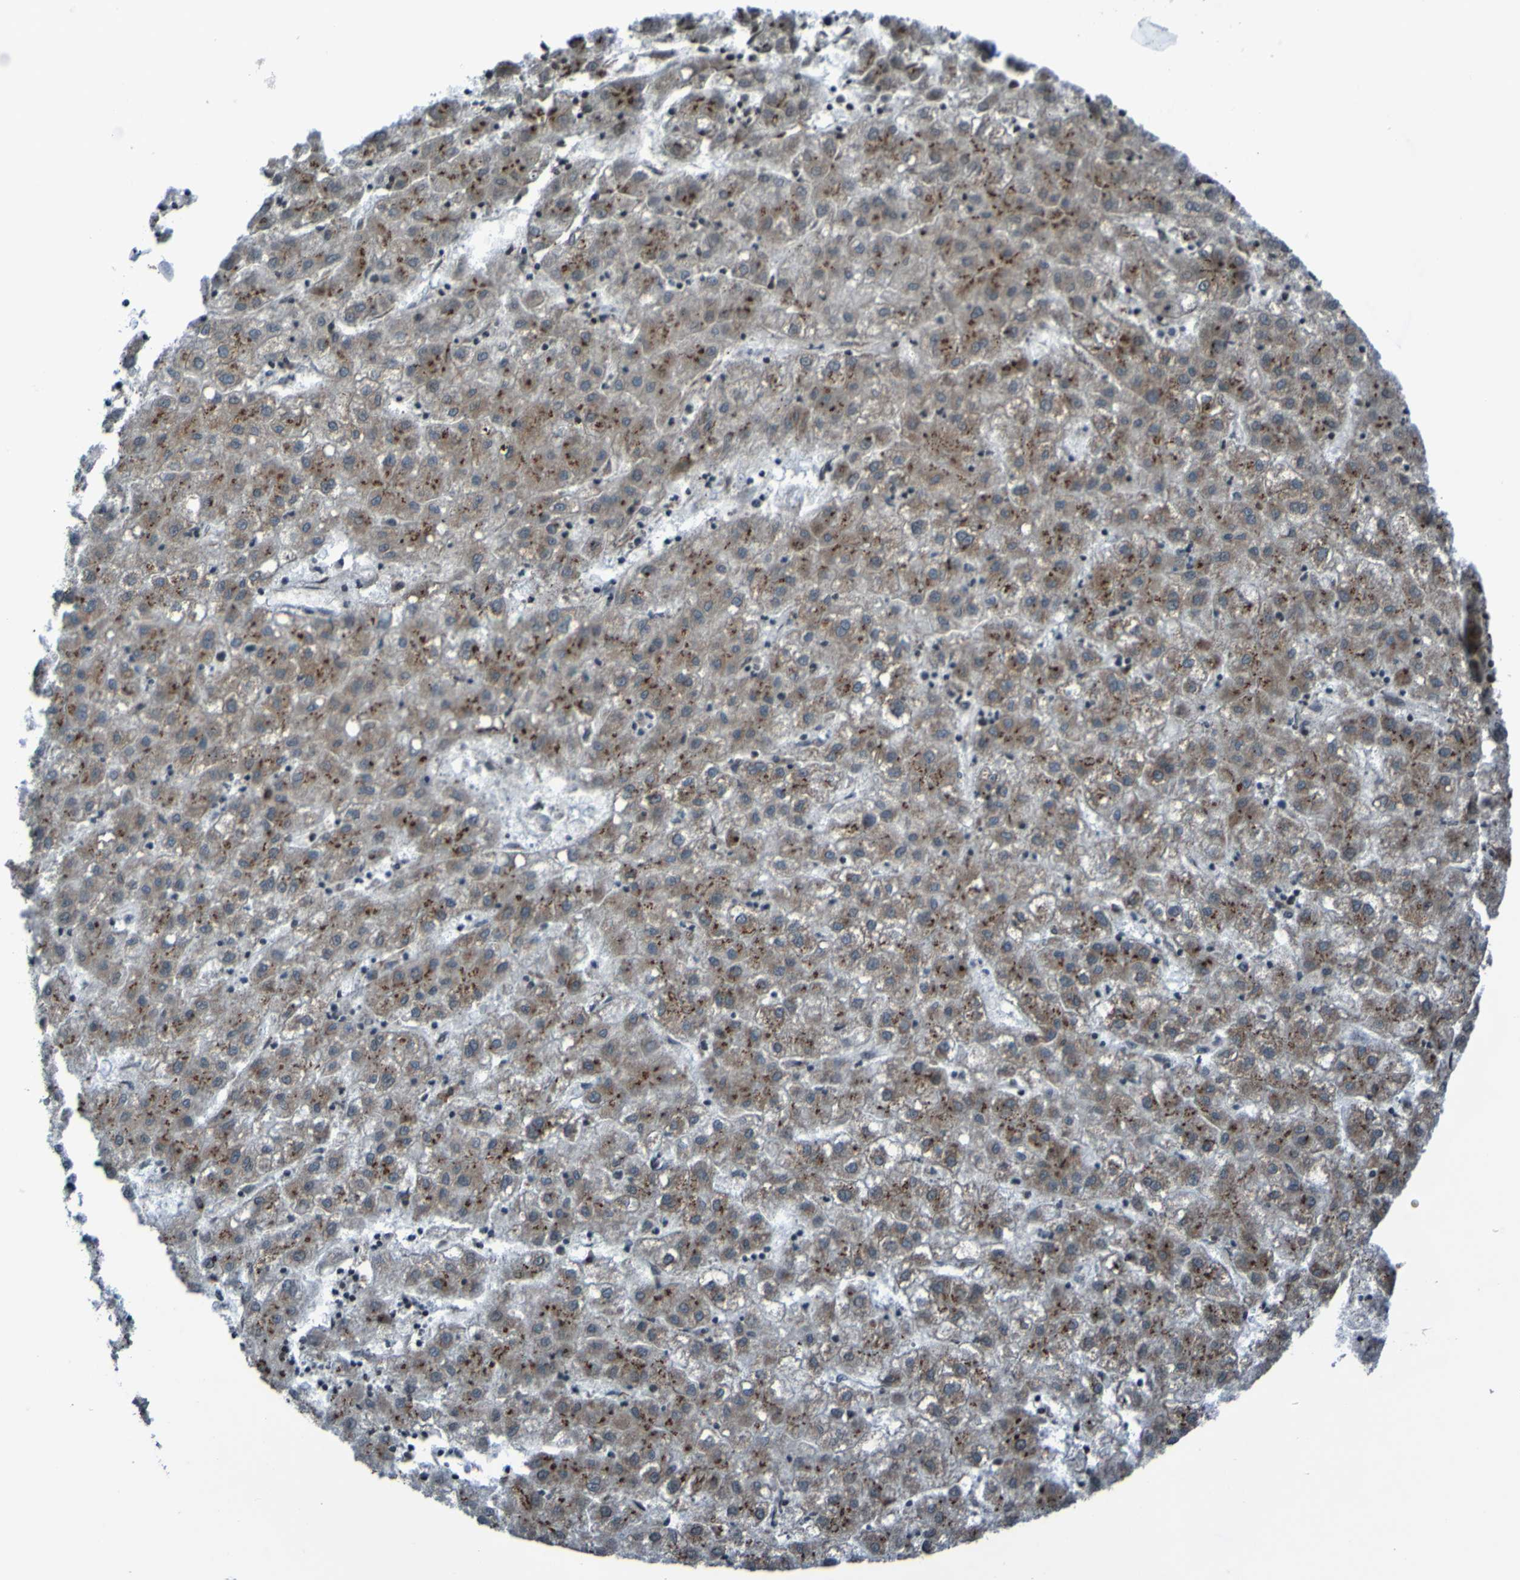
{"staining": {"intensity": "weak", "quantity": ">75%", "location": "cytoplasmic/membranous"}, "tissue": "liver cancer", "cell_type": "Tumor cells", "image_type": "cancer", "snomed": [{"axis": "morphology", "description": "Carcinoma, Hepatocellular, NOS"}, {"axis": "topography", "description": "Liver"}], "caption": "Protein positivity by immunohistochemistry (IHC) exhibits weak cytoplasmic/membranous positivity in about >75% of tumor cells in liver cancer (hepatocellular carcinoma). (DAB (3,3'-diaminobenzidine) = brown stain, brightfield microscopy at high magnification).", "gene": "UNG", "patient": {"sex": "male", "age": 72}}